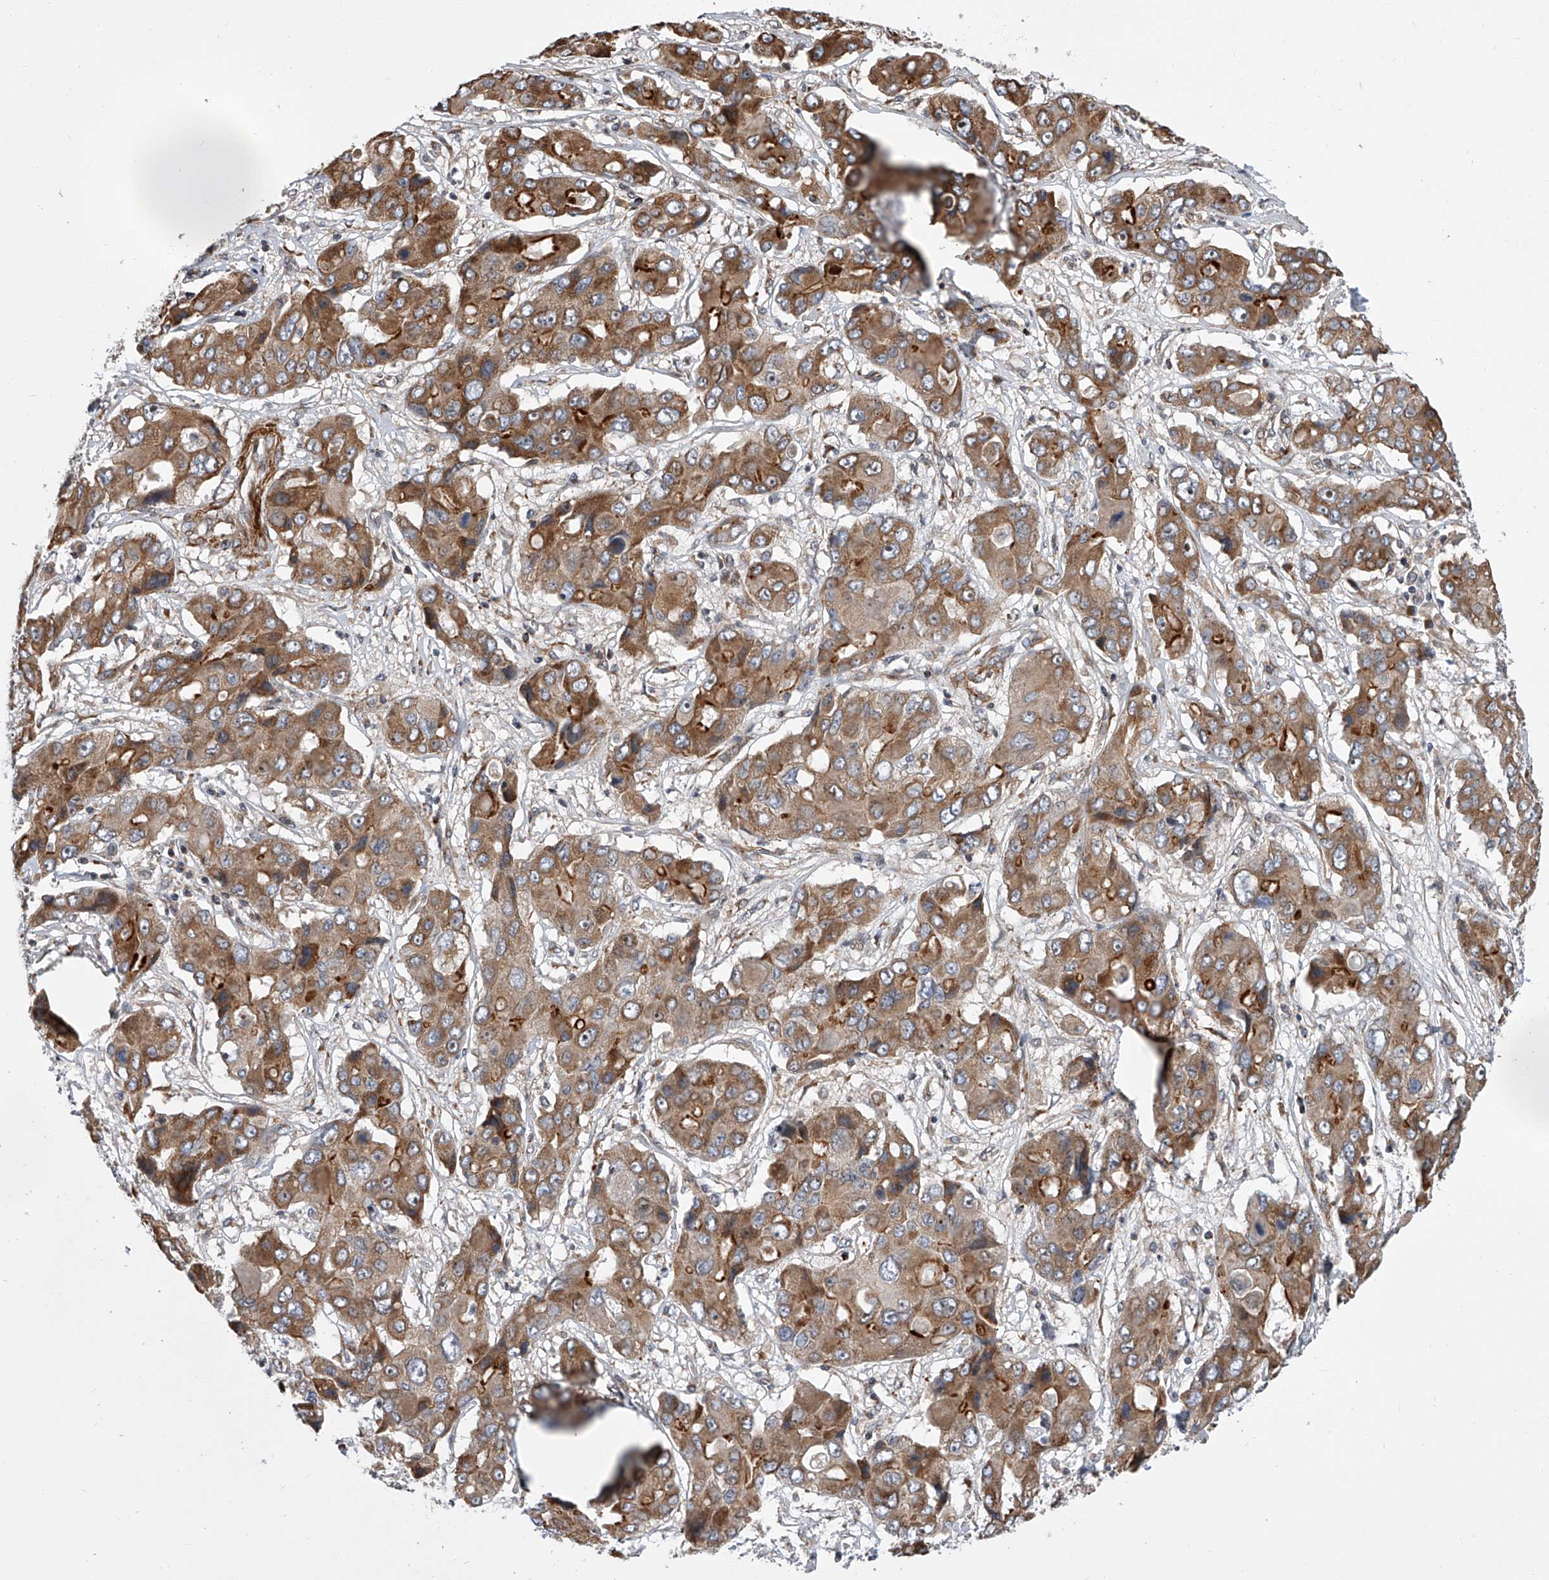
{"staining": {"intensity": "moderate", "quantity": ">75%", "location": "cytoplasmic/membranous"}, "tissue": "liver cancer", "cell_type": "Tumor cells", "image_type": "cancer", "snomed": [{"axis": "morphology", "description": "Cholangiocarcinoma"}, {"axis": "topography", "description": "Liver"}], "caption": "Liver cancer (cholangiocarcinoma) stained for a protein displays moderate cytoplasmic/membranous positivity in tumor cells.", "gene": "DLGAP2", "patient": {"sex": "male", "age": 67}}